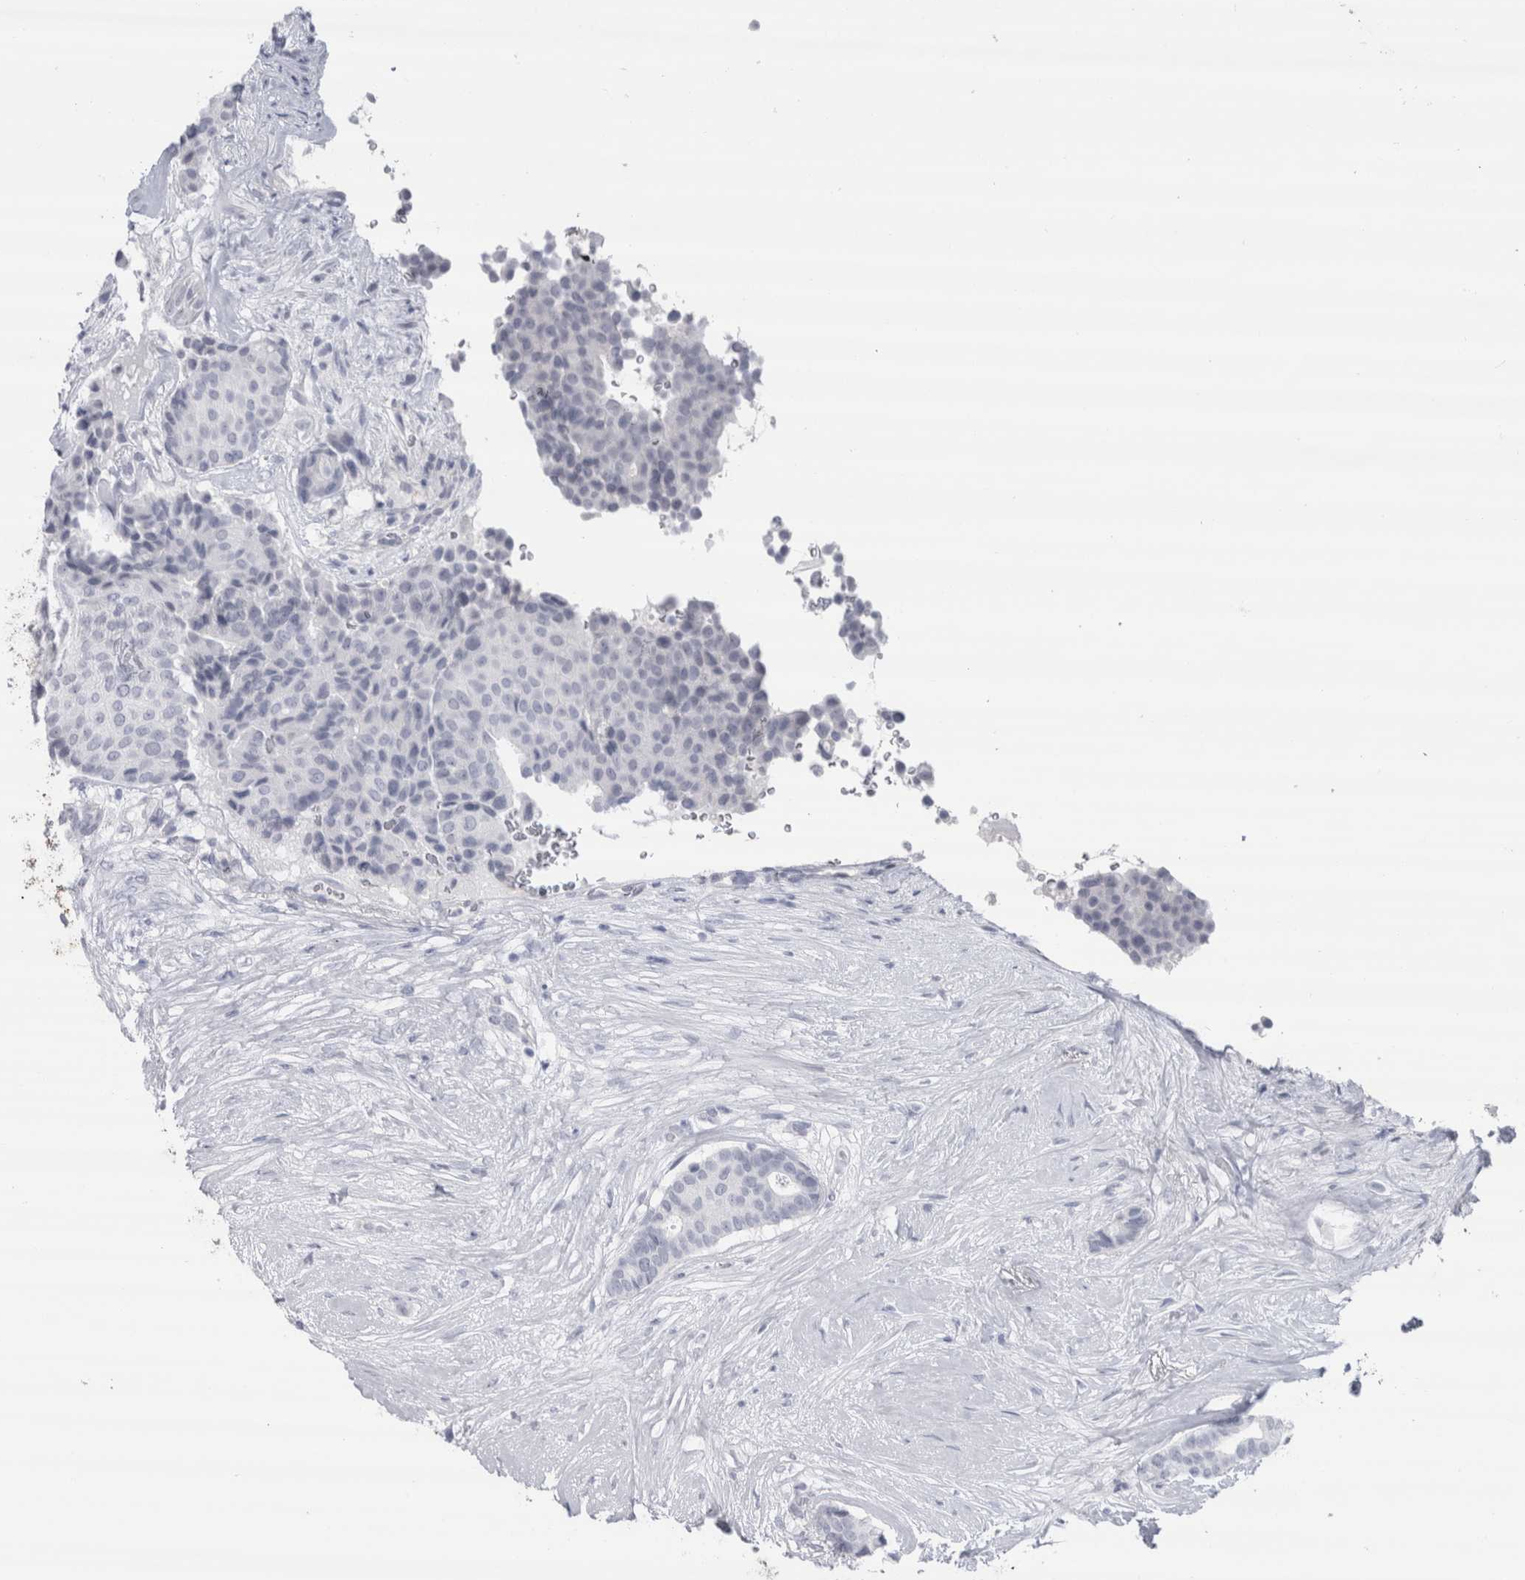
{"staining": {"intensity": "negative", "quantity": "none", "location": "none"}, "tissue": "breast cancer", "cell_type": "Tumor cells", "image_type": "cancer", "snomed": [{"axis": "morphology", "description": "Duct carcinoma"}, {"axis": "topography", "description": "Breast"}], "caption": "Micrograph shows no significant protein staining in tumor cells of intraductal carcinoma (breast).", "gene": "CDH17", "patient": {"sex": "female", "age": 75}}